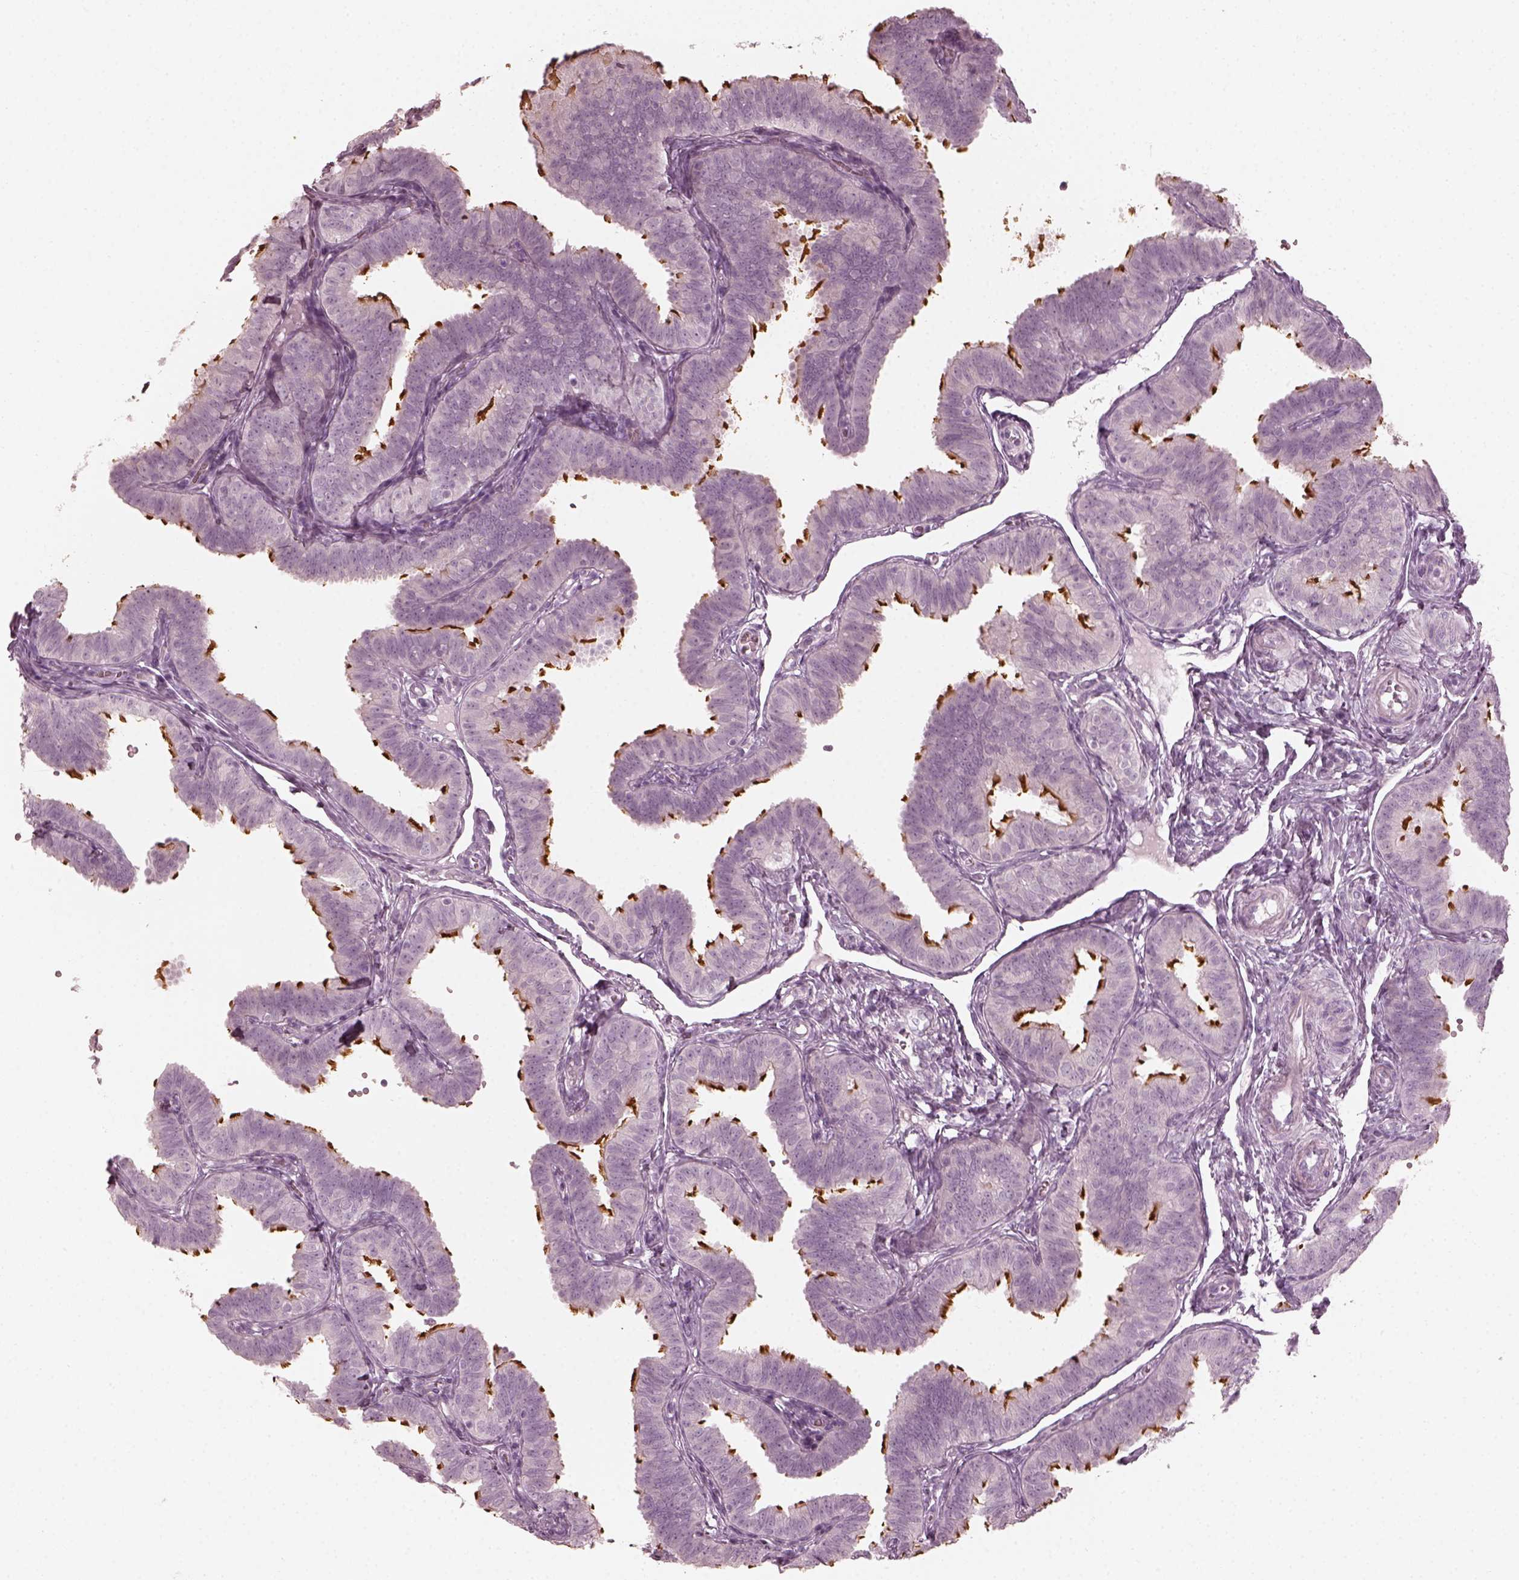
{"staining": {"intensity": "strong", "quantity": "25%-75%", "location": "cytoplasmic/membranous"}, "tissue": "fallopian tube", "cell_type": "Glandular cells", "image_type": "normal", "snomed": [{"axis": "morphology", "description": "Normal tissue, NOS"}, {"axis": "topography", "description": "Fallopian tube"}], "caption": "Immunohistochemical staining of benign human fallopian tube shows high levels of strong cytoplasmic/membranous expression in about 25%-75% of glandular cells. Immunohistochemistry (ihc) stains the protein in brown and the nuclei are stained blue.", "gene": "SAXO2", "patient": {"sex": "female", "age": 25}}